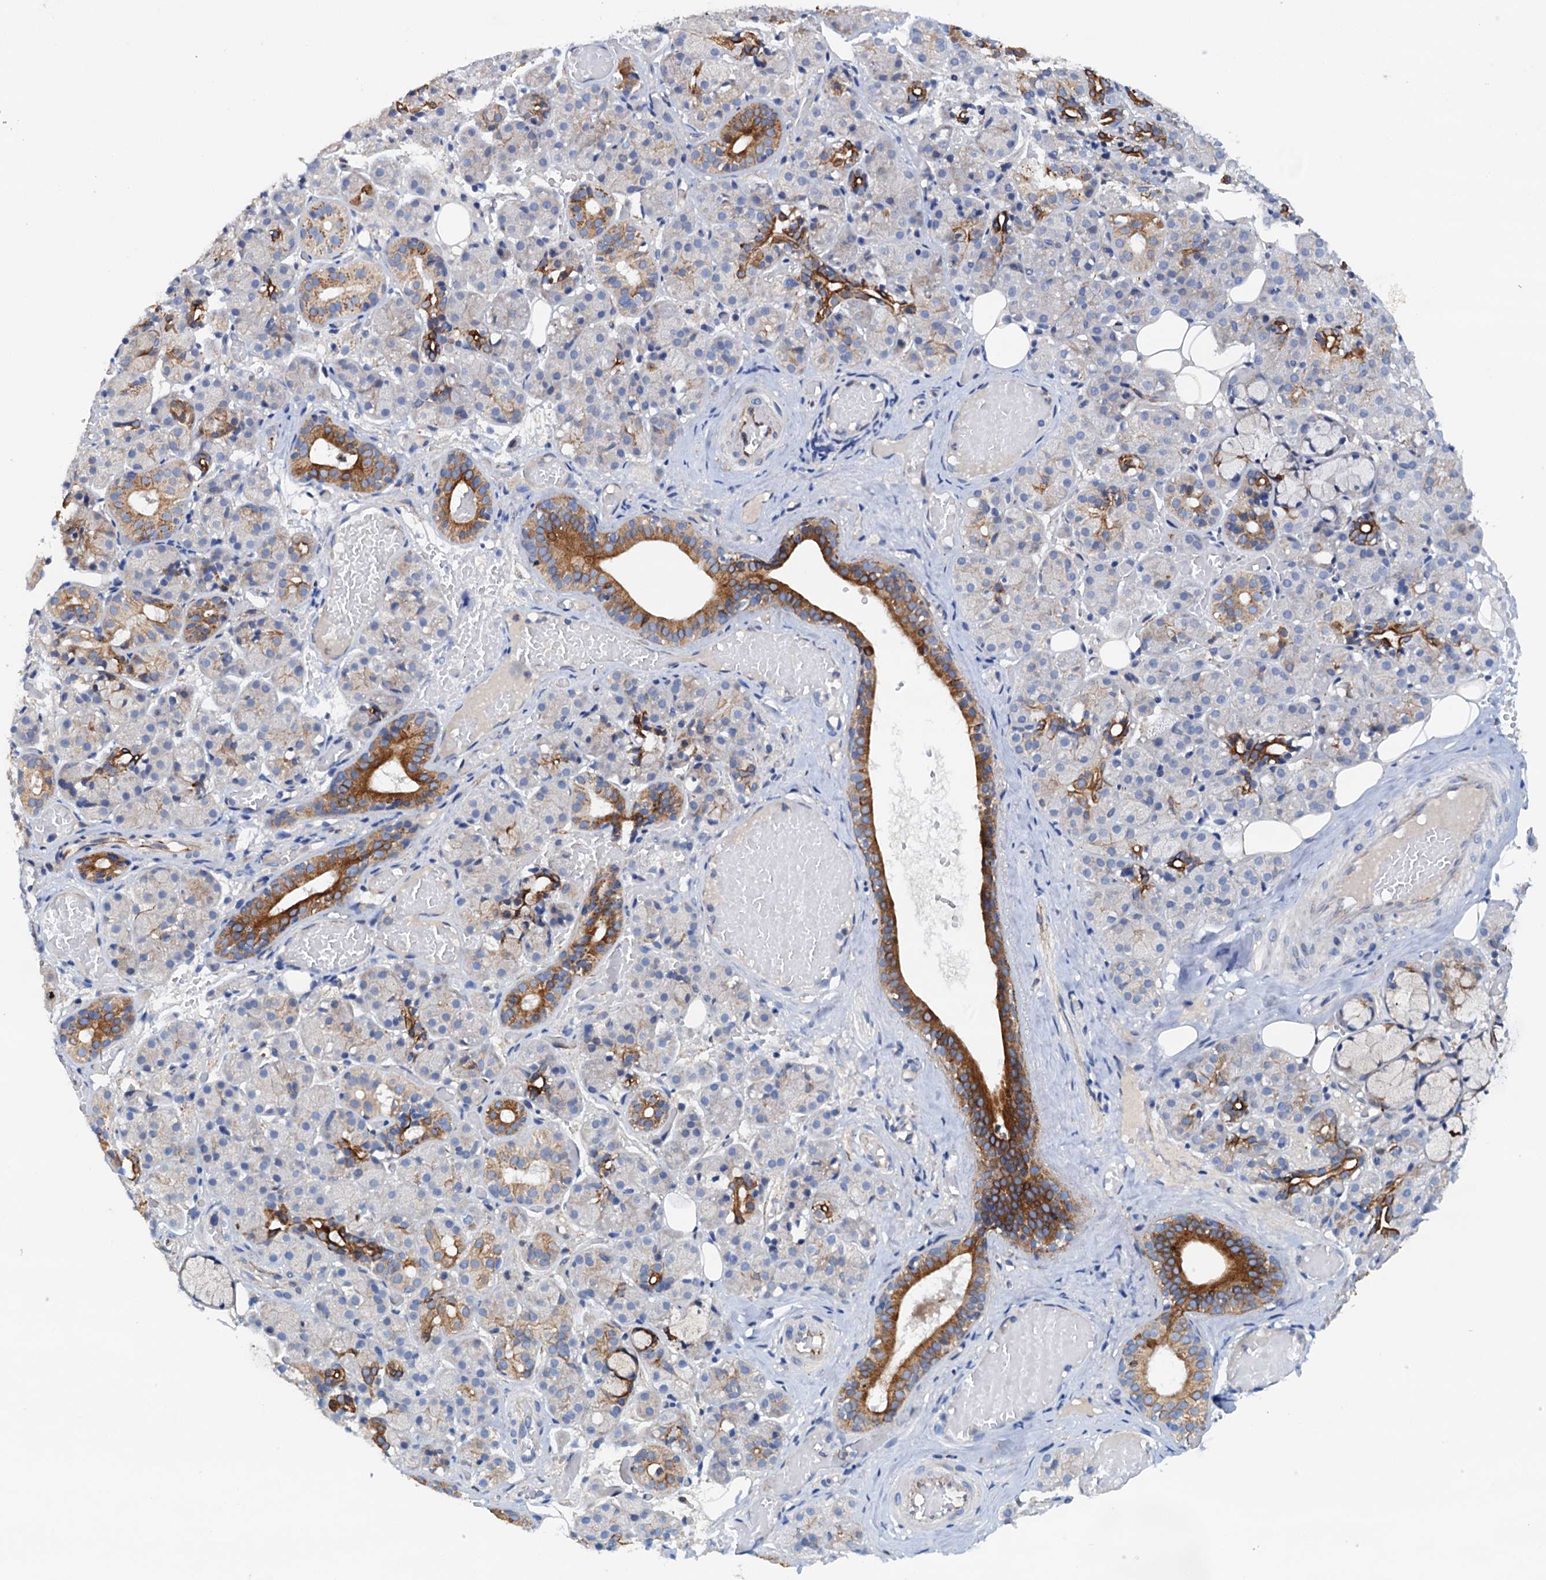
{"staining": {"intensity": "strong", "quantity": "<25%", "location": "cytoplasmic/membranous"}, "tissue": "salivary gland", "cell_type": "Glandular cells", "image_type": "normal", "snomed": [{"axis": "morphology", "description": "Normal tissue, NOS"}, {"axis": "topography", "description": "Salivary gland"}], "caption": "Protein expression by immunohistochemistry displays strong cytoplasmic/membranous positivity in approximately <25% of glandular cells in normal salivary gland.", "gene": "RASSF9", "patient": {"sex": "male", "age": 63}}